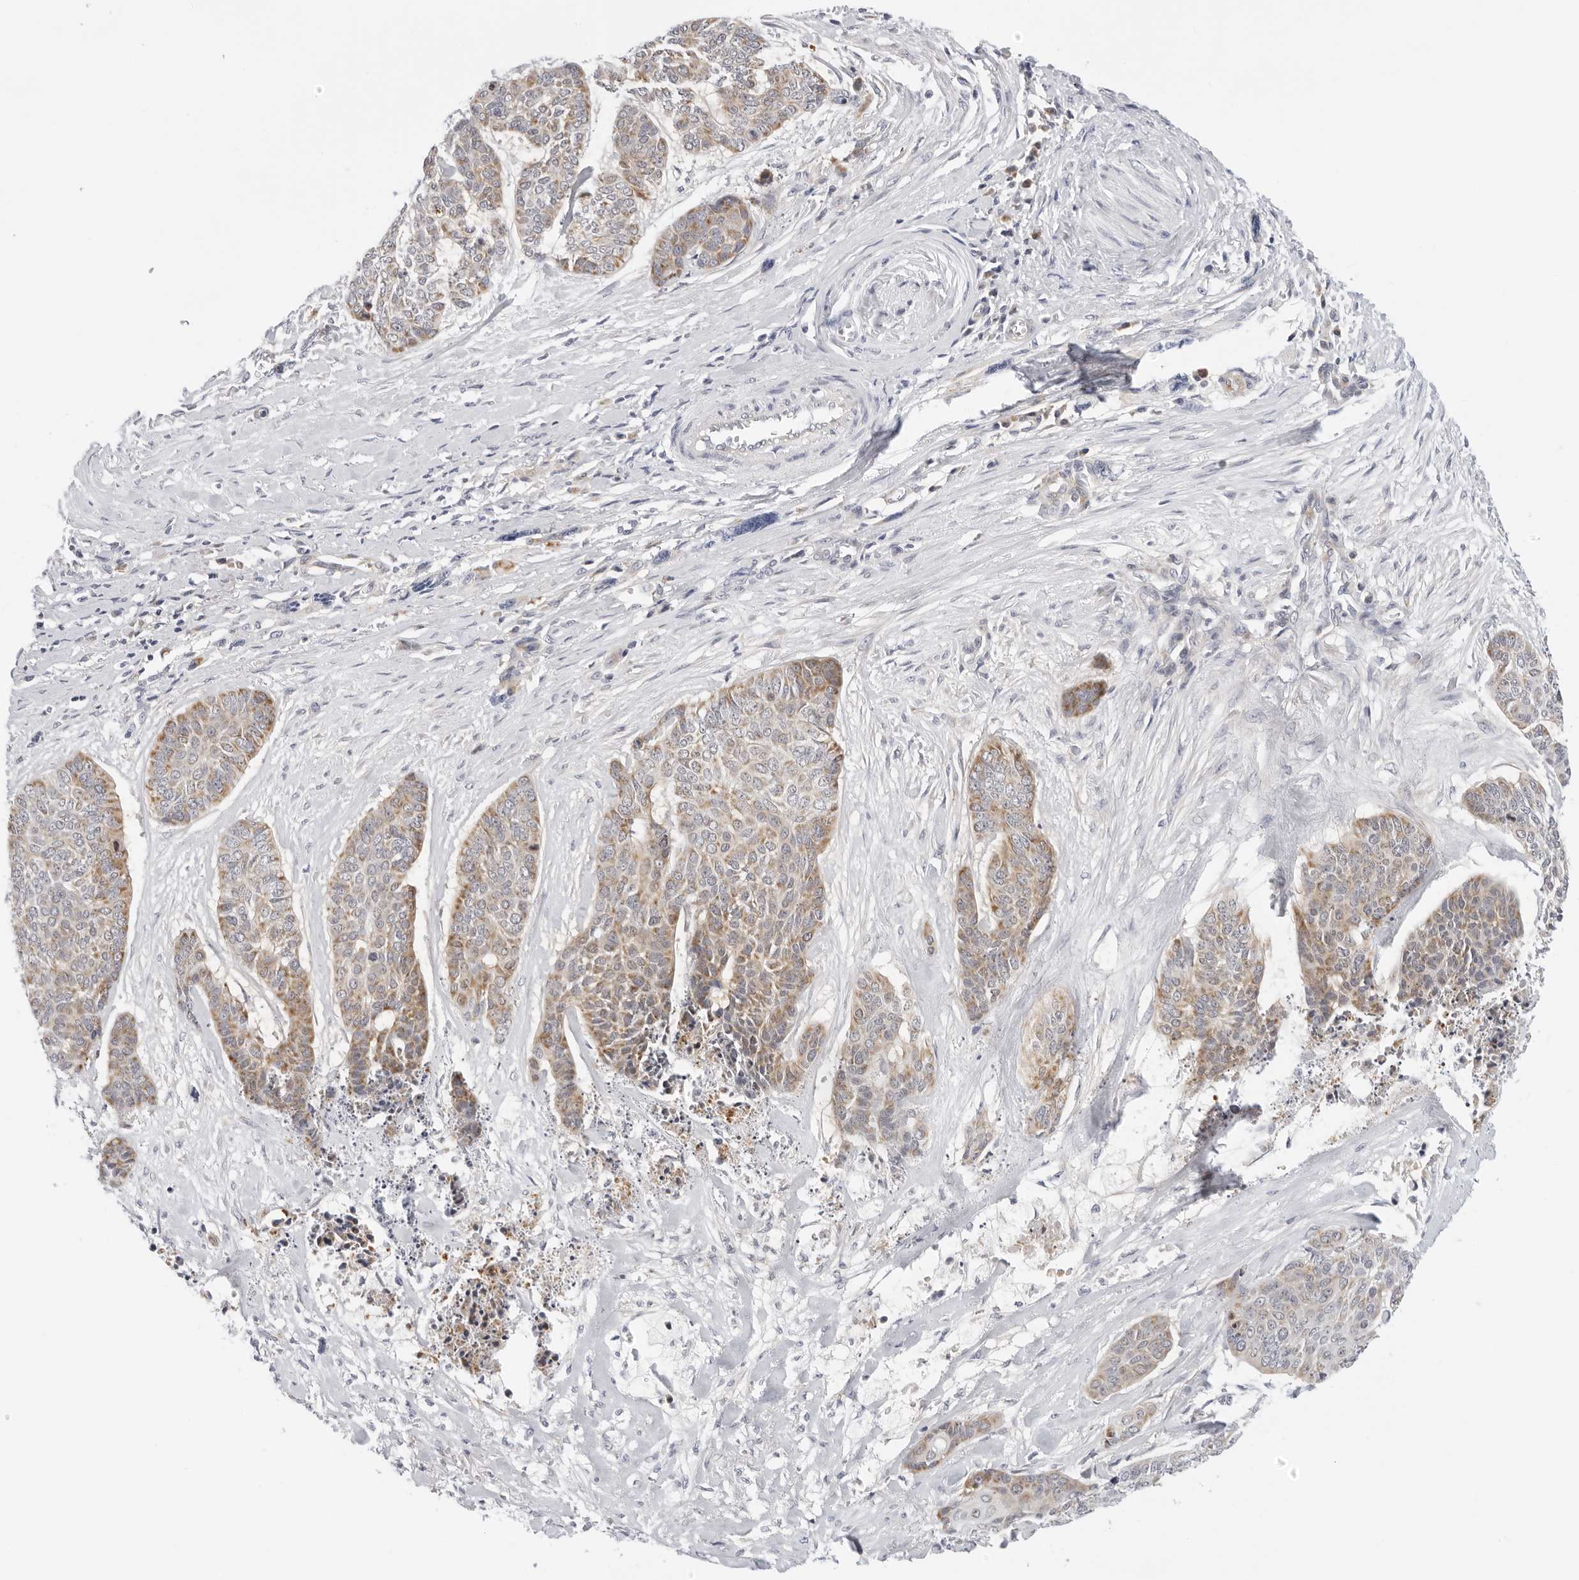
{"staining": {"intensity": "moderate", "quantity": ">75%", "location": "cytoplasmic/membranous"}, "tissue": "skin cancer", "cell_type": "Tumor cells", "image_type": "cancer", "snomed": [{"axis": "morphology", "description": "Basal cell carcinoma"}, {"axis": "topography", "description": "Skin"}], "caption": "An IHC histopathology image of neoplastic tissue is shown. Protein staining in brown highlights moderate cytoplasmic/membranous positivity in skin basal cell carcinoma within tumor cells.", "gene": "CIART", "patient": {"sex": "female", "age": 64}}